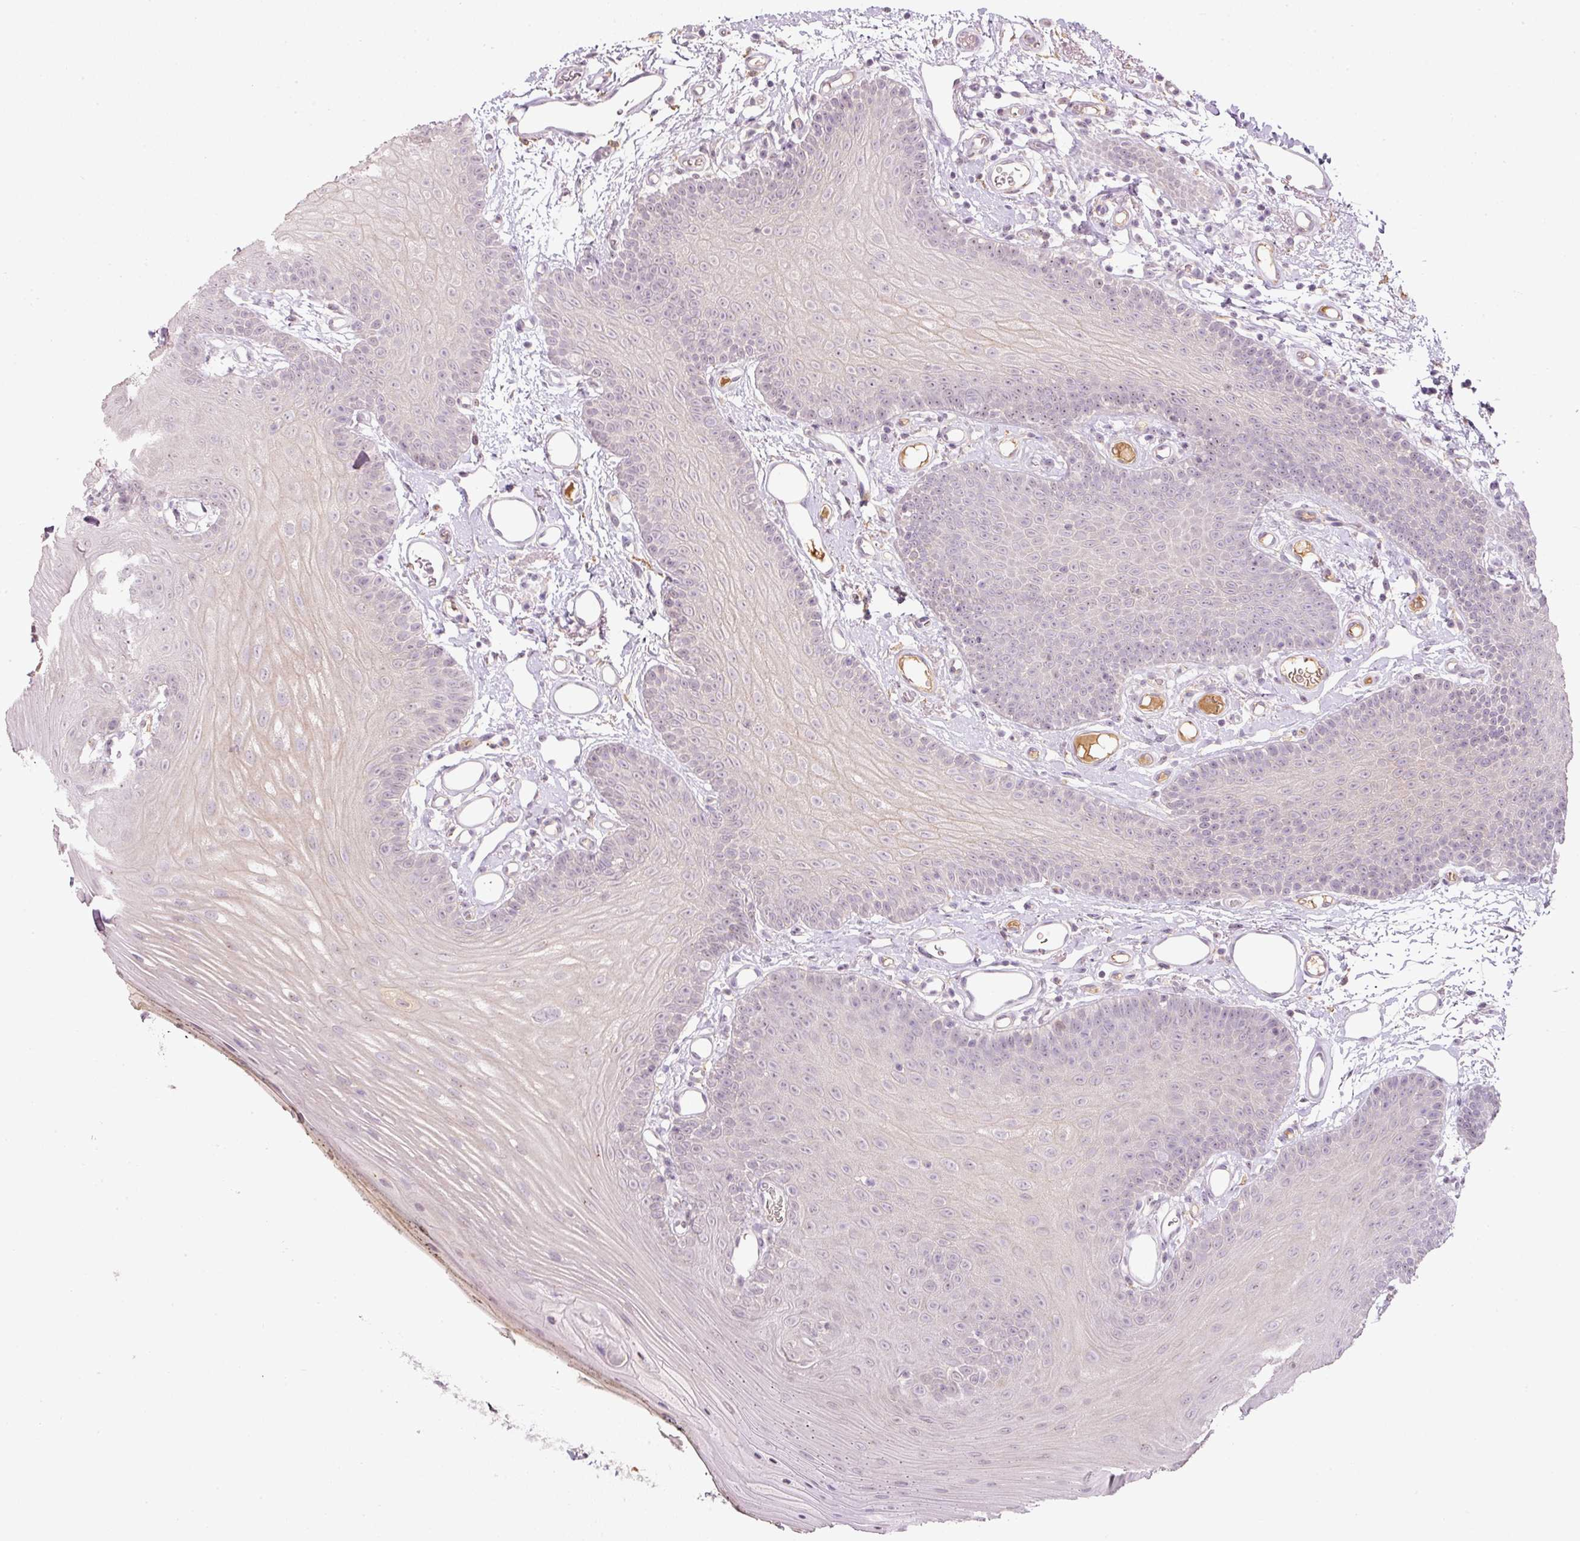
{"staining": {"intensity": "negative", "quantity": "none", "location": "none"}, "tissue": "oral mucosa", "cell_type": "Squamous epithelial cells", "image_type": "normal", "snomed": [{"axis": "morphology", "description": "Normal tissue, NOS"}, {"axis": "morphology", "description": "Squamous cell carcinoma, NOS"}, {"axis": "topography", "description": "Oral tissue"}, {"axis": "topography", "description": "Head-Neck"}], "caption": "This is an immunohistochemistry image of benign human oral mucosa. There is no staining in squamous epithelial cells.", "gene": "TMEM37", "patient": {"sex": "female", "age": 81}}